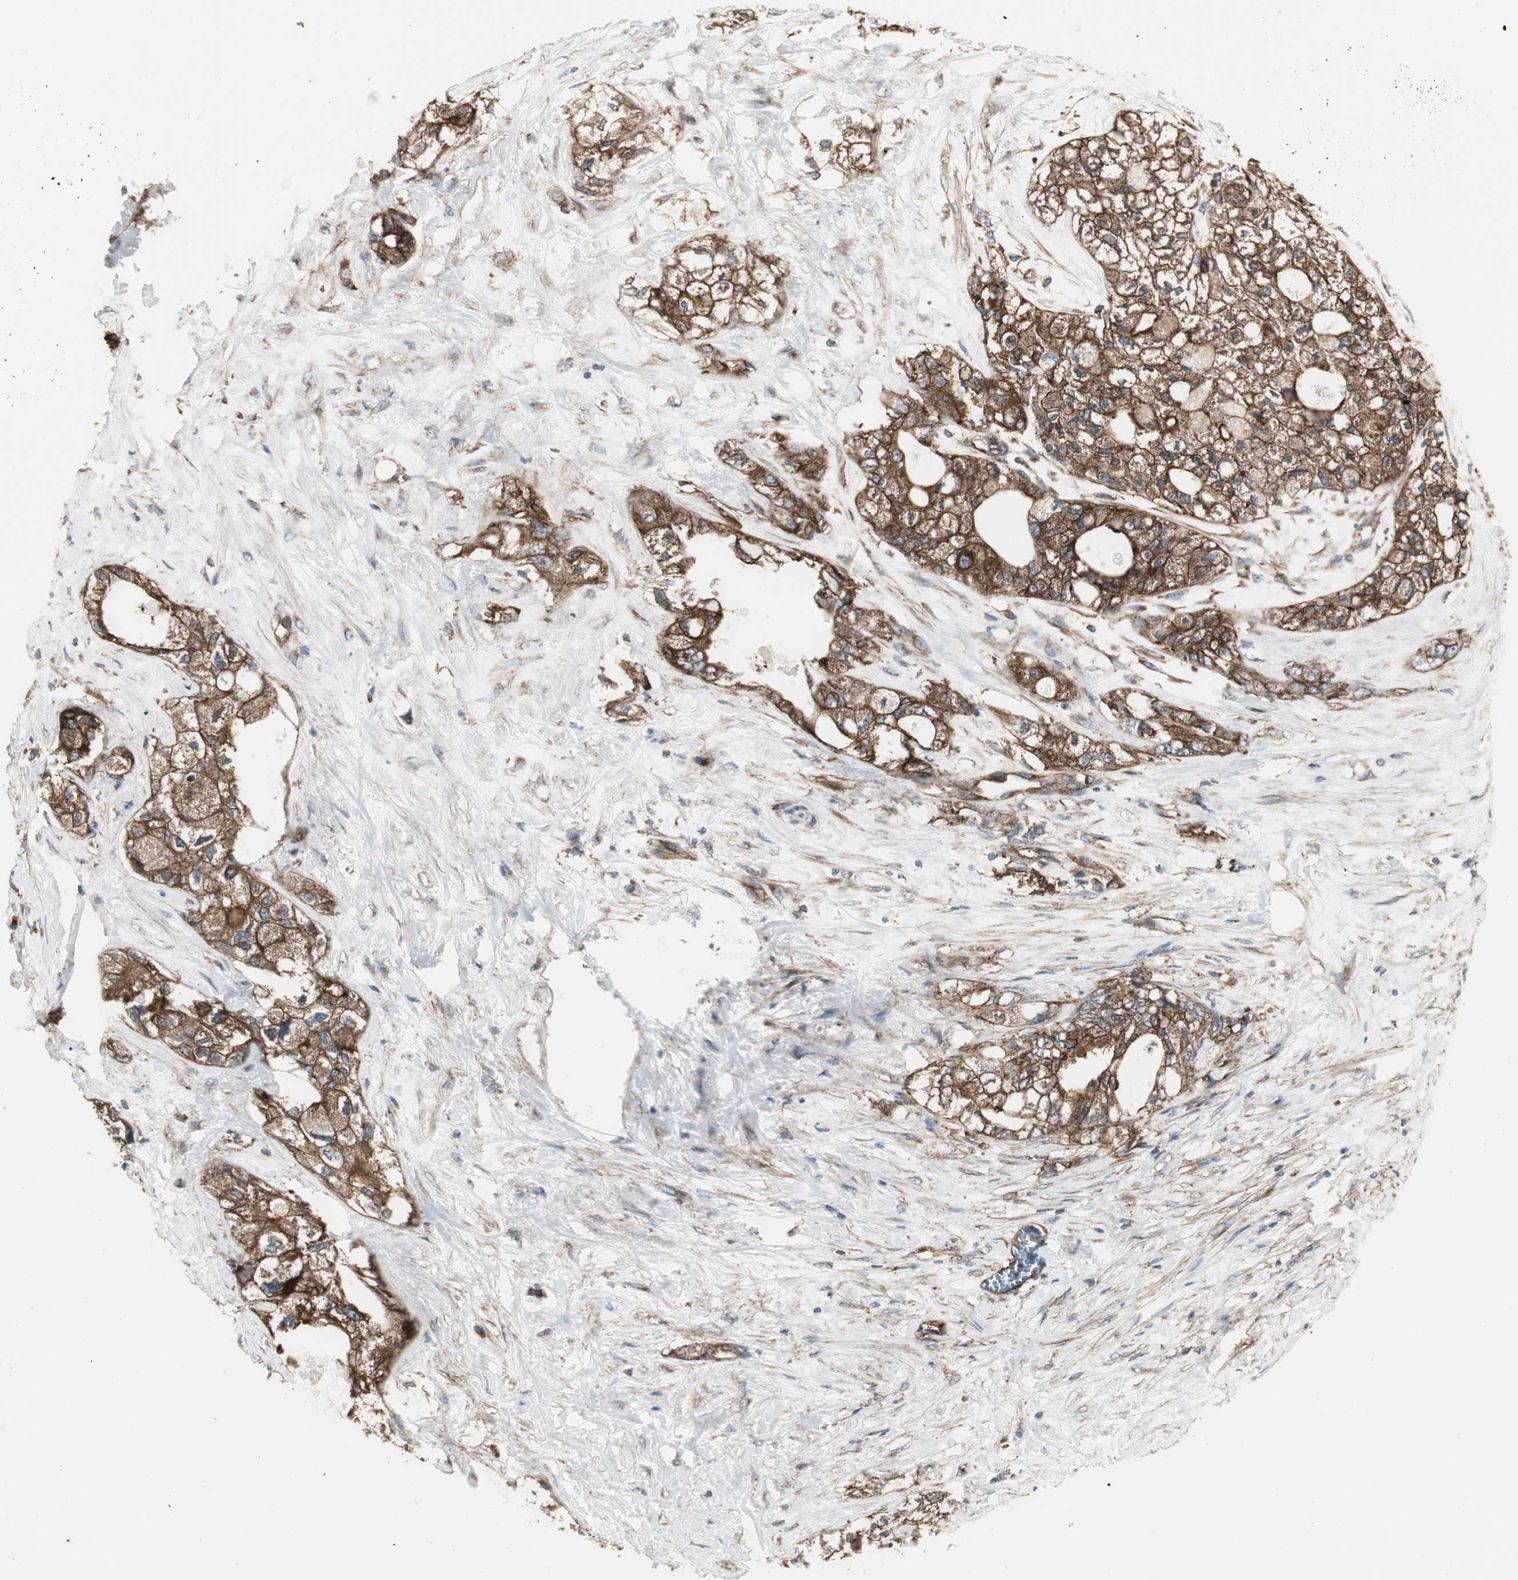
{"staining": {"intensity": "strong", "quantity": ">75%", "location": "cytoplasmic/membranous"}, "tissue": "pancreatic cancer", "cell_type": "Tumor cells", "image_type": "cancer", "snomed": [{"axis": "morphology", "description": "Adenocarcinoma, NOS"}, {"axis": "topography", "description": "Pancreas"}], "caption": "Immunohistochemical staining of pancreatic cancer reveals high levels of strong cytoplasmic/membranous protein positivity in about >75% of tumor cells.", "gene": "H6PD", "patient": {"sex": "male", "age": 70}}